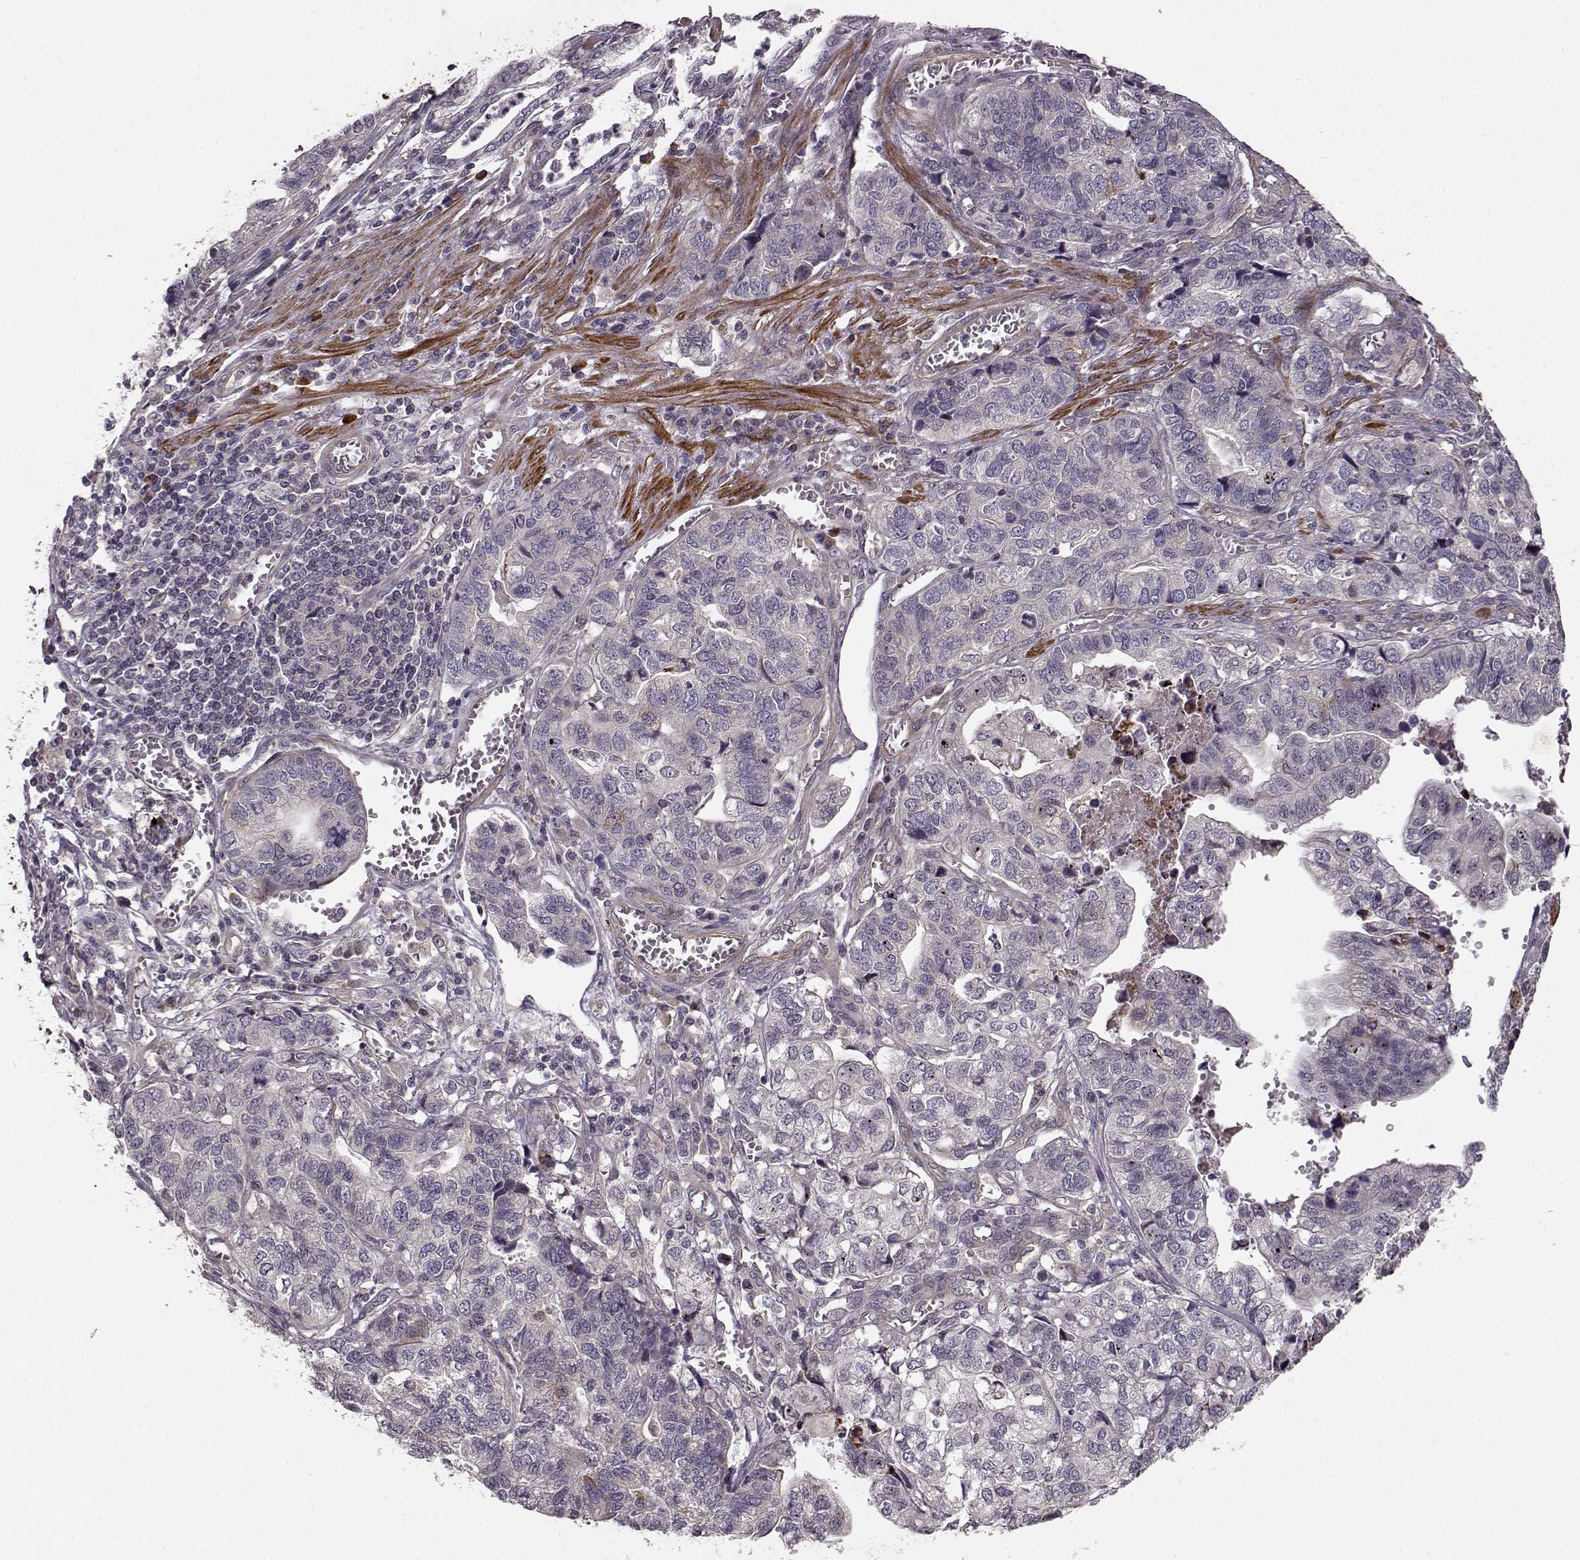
{"staining": {"intensity": "negative", "quantity": "none", "location": "none"}, "tissue": "stomach cancer", "cell_type": "Tumor cells", "image_type": "cancer", "snomed": [{"axis": "morphology", "description": "Adenocarcinoma, NOS"}, {"axis": "topography", "description": "Stomach, upper"}], "caption": "High power microscopy image of an immunohistochemistry photomicrograph of stomach cancer, revealing no significant expression in tumor cells.", "gene": "SLAIN2", "patient": {"sex": "female", "age": 67}}